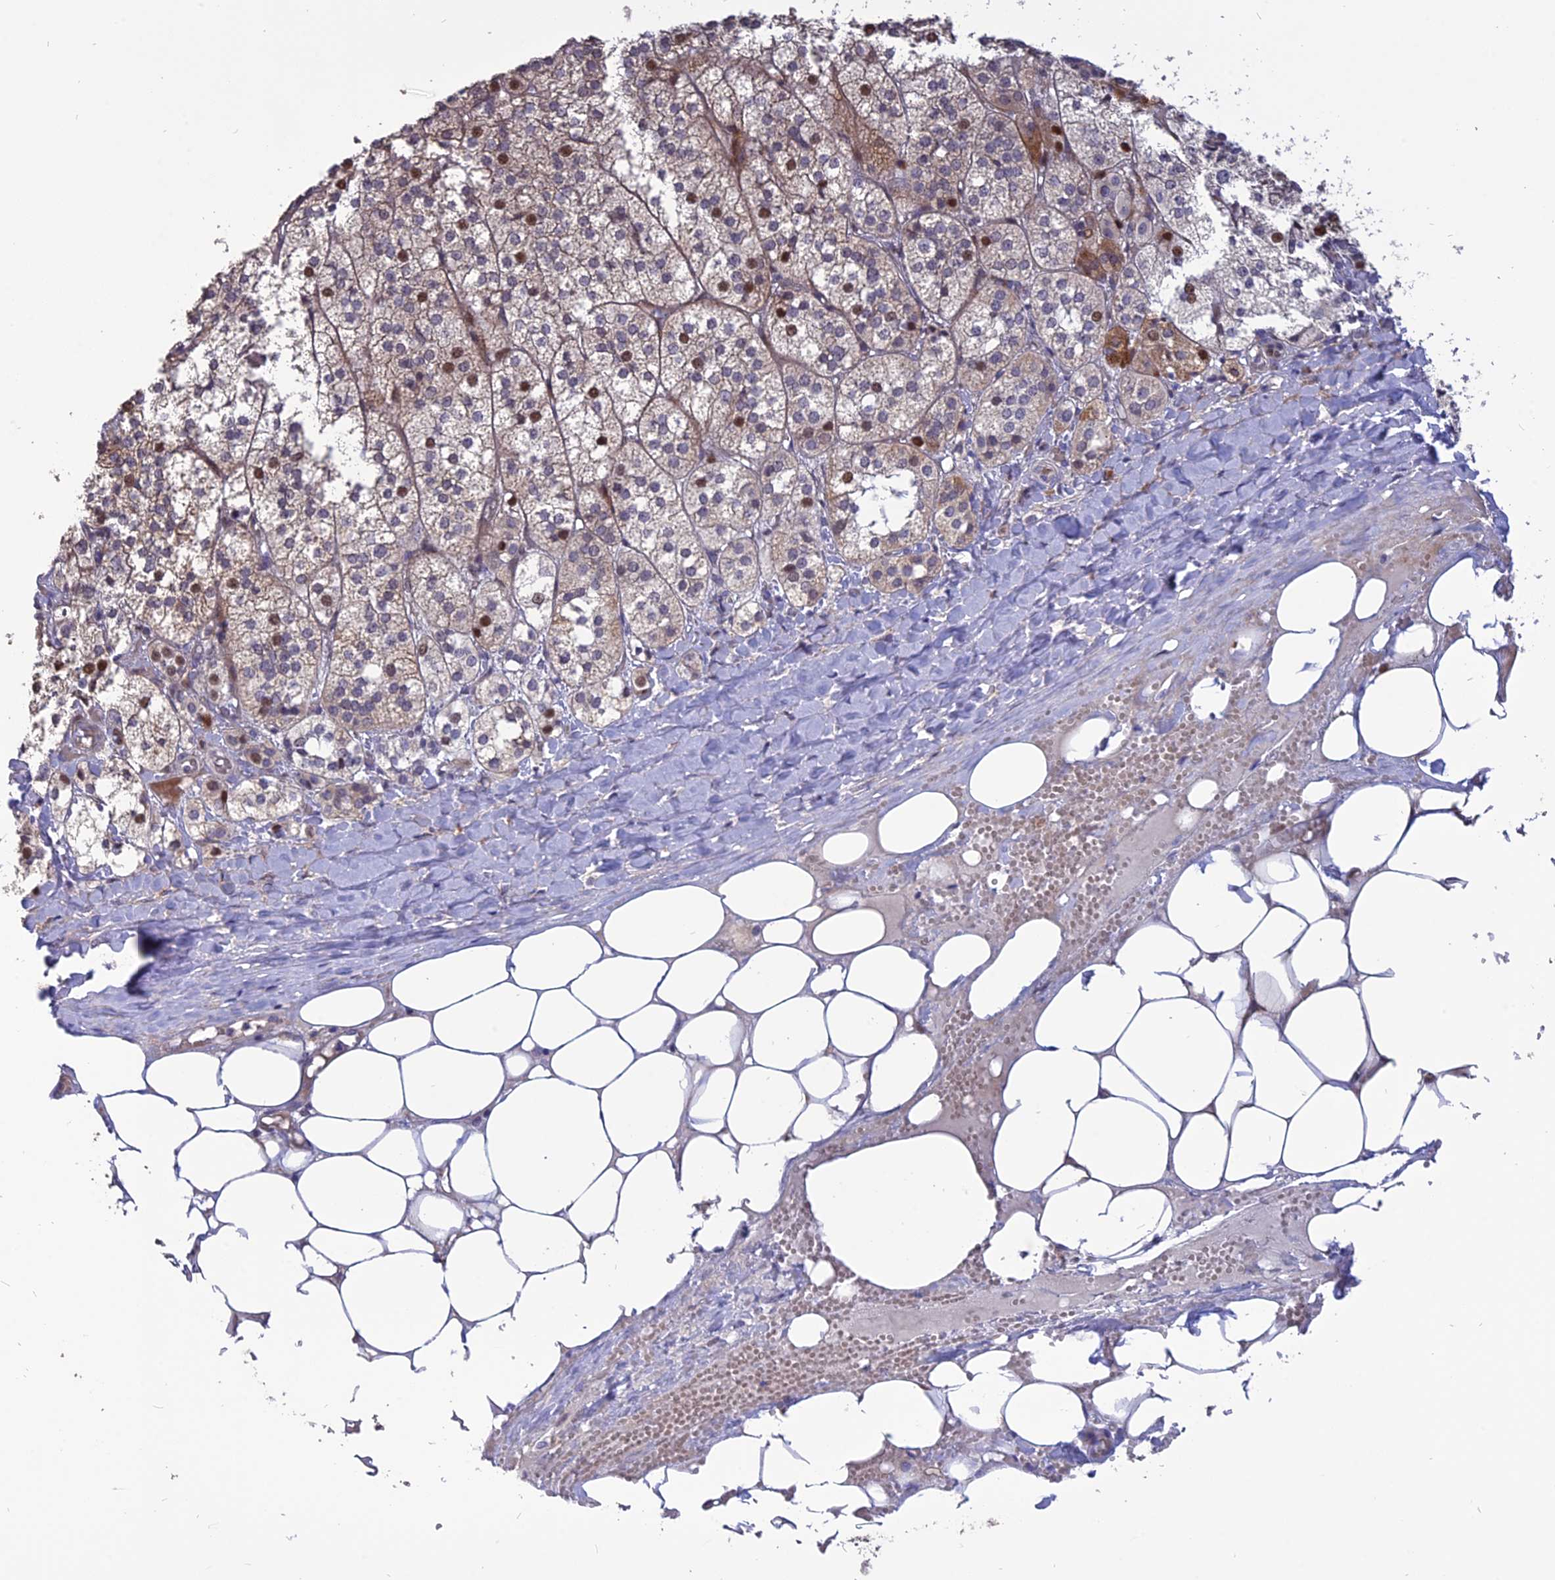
{"staining": {"intensity": "moderate", "quantity": "25%-75%", "location": "cytoplasmic/membranous,nuclear"}, "tissue": "adrenal gland", "cell_type": "Glandular cells", "image_type": "normal", "snomed": [{"axis": "morphology", "description": "Normal tissue, NOS"}, {"axis": "topography", "description": "Adrenal gland"}], "caption": "Immunohistochemistry histopathology image of normal adrenal gland: adrenal gland stained using immunohistochemistry (IHC) displays medium levels of moderate protein expression localized specifically in the cytoplasmic/membranous,nuclear of glandular cells, appearing as a cytoplasmic/membranous,nuclear brown color.", "gene": "TMEM263", "patient": {"sex": "female", "age": 61}}